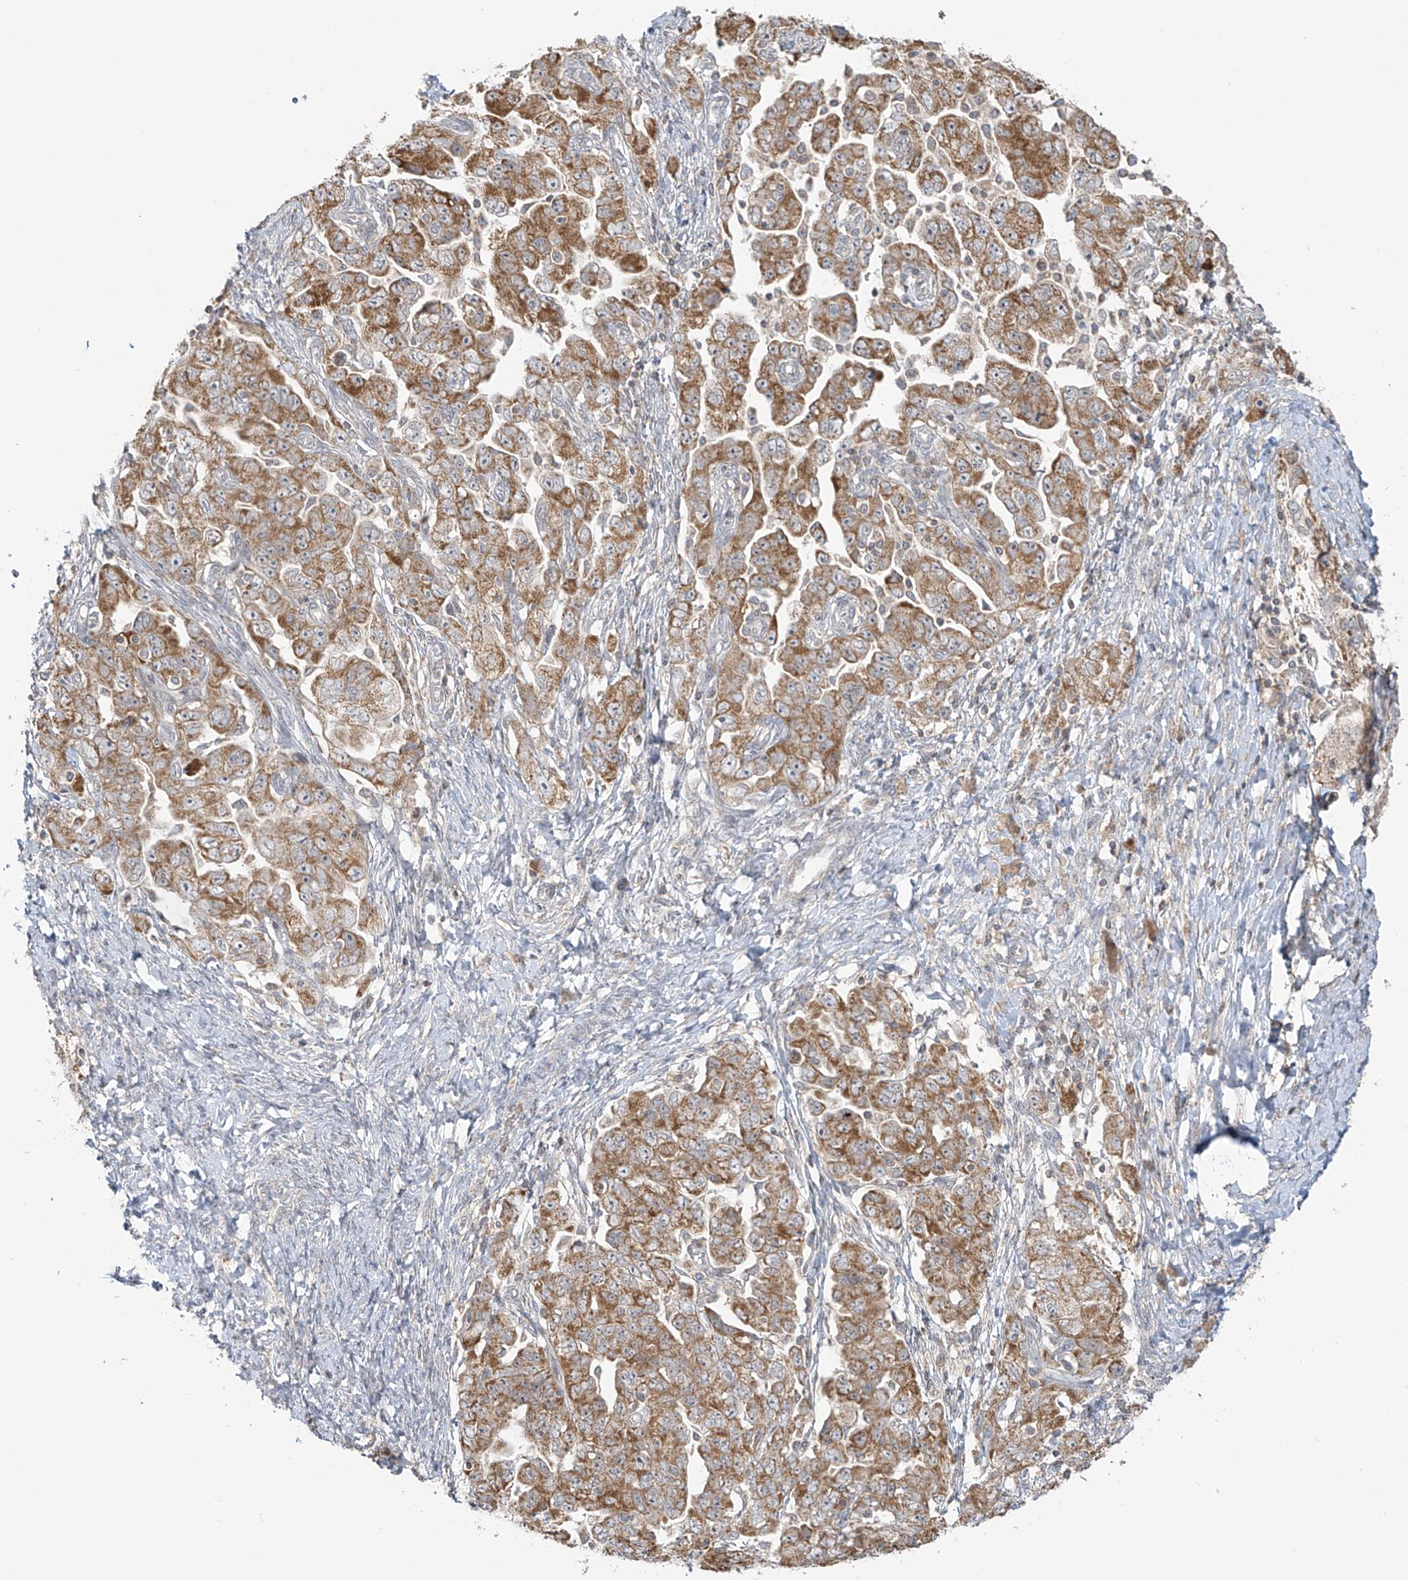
{"staining": {"intensity": "moderate", "quantity": ">75%", "location": "cytoplasmic/membranous"}, "tissue": "ovarian cancer", "cell_type": "Tumor cells", "image_type": "cancer", "snomed": [{"axis": "morphology", "description": "Carcinoma, NOS"}, {"axis": "morphology", "description": "Cystadenocarcinoma, serous, NOS"}, {"axis": "topography", "description": "Ovary"}], "caption": "Tumor cells exhibit medium levels of moderate cytoplasmic/membranous staining in approximately >75% of cells in human serous cystadenocarcinoma (ovarian). The staining was performed using DAB, with brown indicating positive protein expression. Nuclei are stained blue with hematoxylin.", "gene": "HDDC2", "patient": {"sex": "female", "age": 69}}